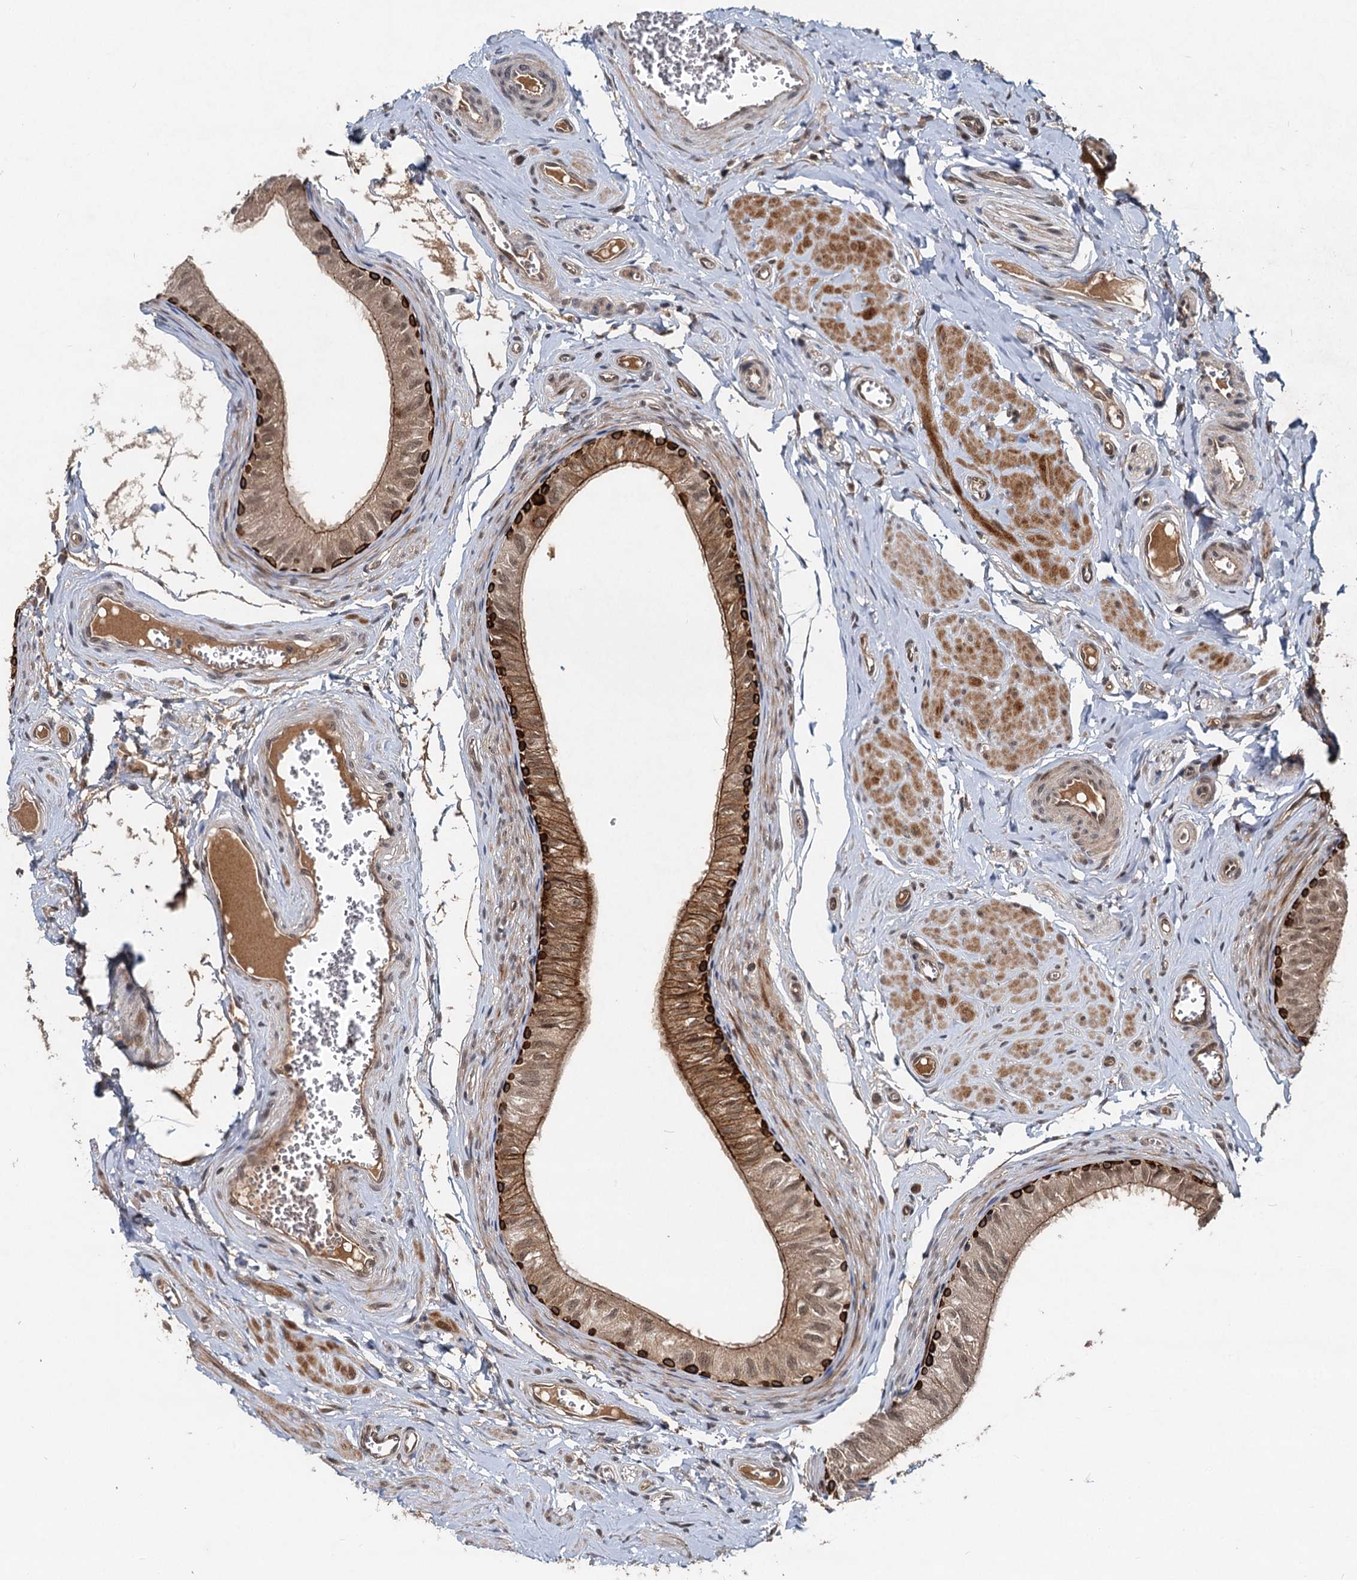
{"staining": {"intensity": "strong", "quantity": ">75%", "location": "cytoplasmic/membranous,nuclear"}, "tissue": "epididymis", "cell_type": "Glandular cells", "image_type": "normal", "snomed": [{"axis": "morphology", "description": "Normal tissue, NOS"}, {"axis": "topography", "description": "Epididymis"}], "caption": "This histopathology image exhibits unremarkable epididymis stained with IHC to label a protein in brown. The cytoplasmic/membranous,nuclear of glandular cells show strong positivity for the protein. Nuclei are counter-stained blue.", "gene": "RITA1", "patient": {"sex": "male", "age": 42}}